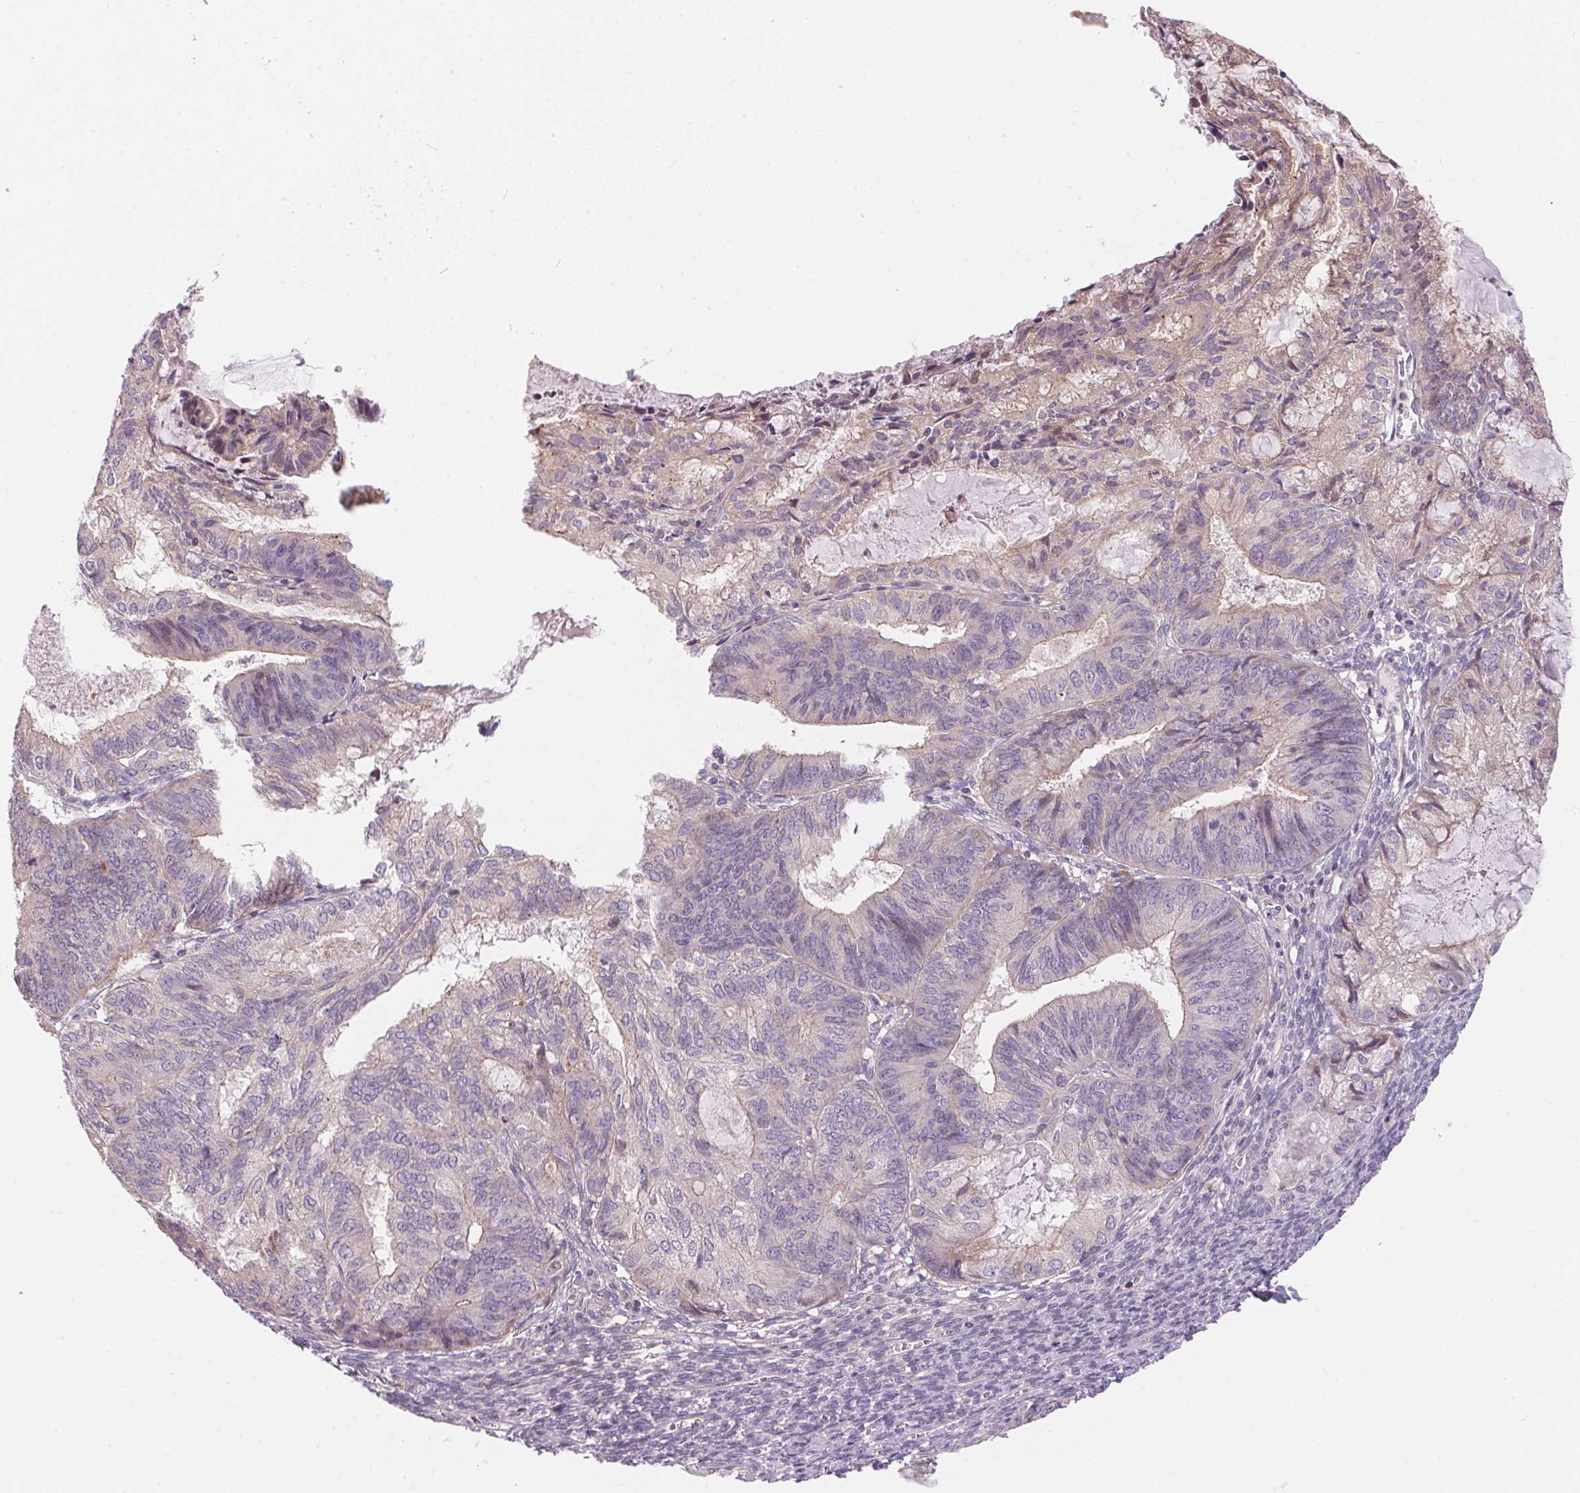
{"staining": {"intensity": "weak", "quantity": "<25%", "location": "cytoplasmic/membranous"}, "tissue": "endometrial cancer", "cell_type": "Tumor cells", "image_type": "cancer", "snomed": [{"axis": "morphology", "description": "Adenocarcinoma, NOS"}, {"axis": "topography", "description": "Endometrium"}], "caption": "IHC photomicrograph of neoplastic tissue: human endometrial cancer (adenocarcinoma) stained with DAB displays no significant protein positivity in tumor cells.", "gene": "UNC13B", "patient": {"sex": "female", "age": 86}}